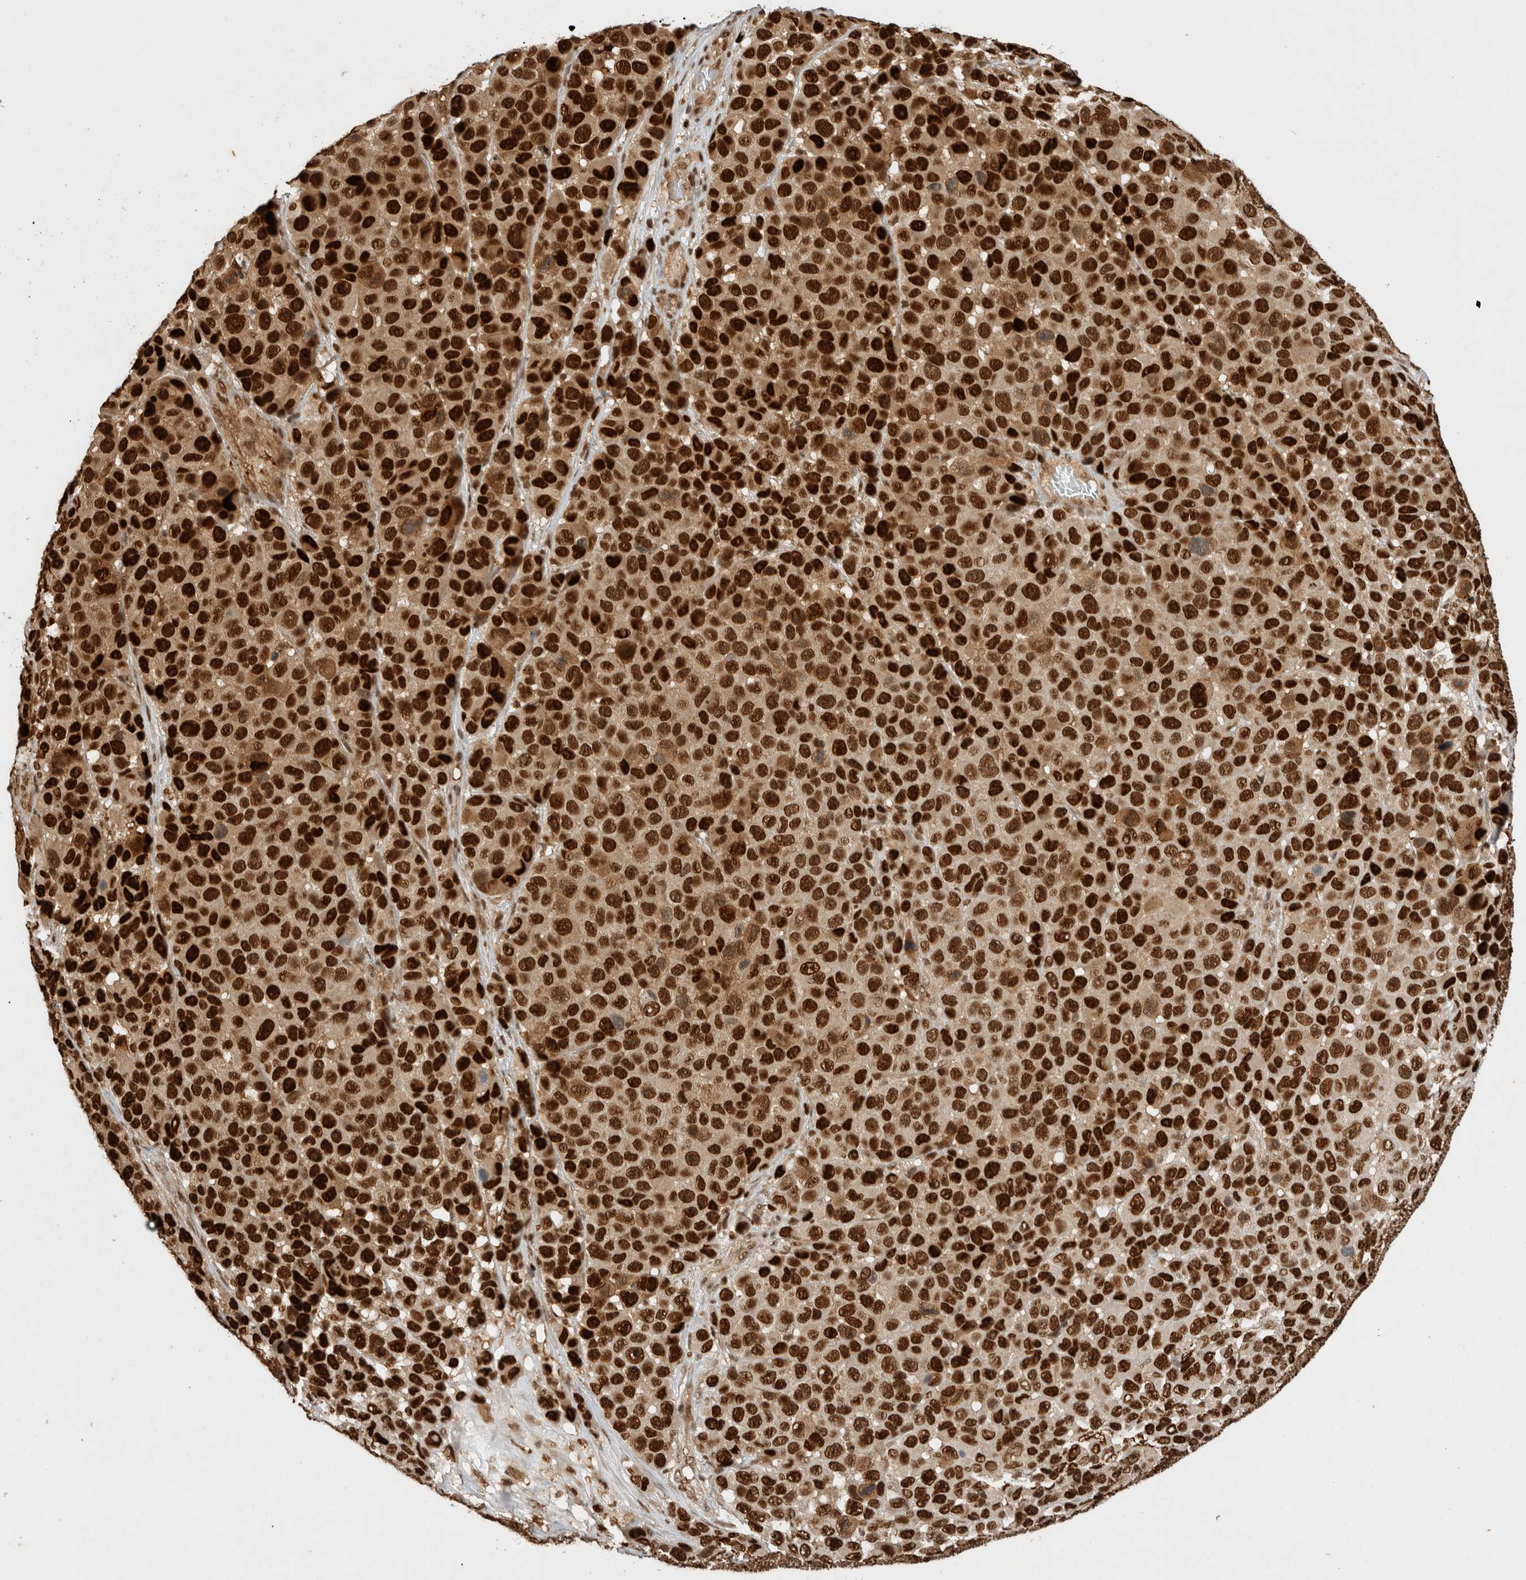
{"staining": {"intensity": "strong", "quantity": ">75%", "location": "cytoplasmic/membranous,nuclear"}, "tissue": "melanoma", "cell_type": "Tumor cells", "image_type": "cancer", "snomed": [{"axis": "morphology", "description": "Malignant melanoma, NOS"}, {"axis": "topography", "description": "Skin"}], "caption": "About >75% of tumor cells in human melanoma show strong cytoplasmic/membranous and nuclear protein positivity as visualized by brown immunohistochemical staining.", "gene": "SNRNP40", "patient": {"sex": "male", "age": 53}}